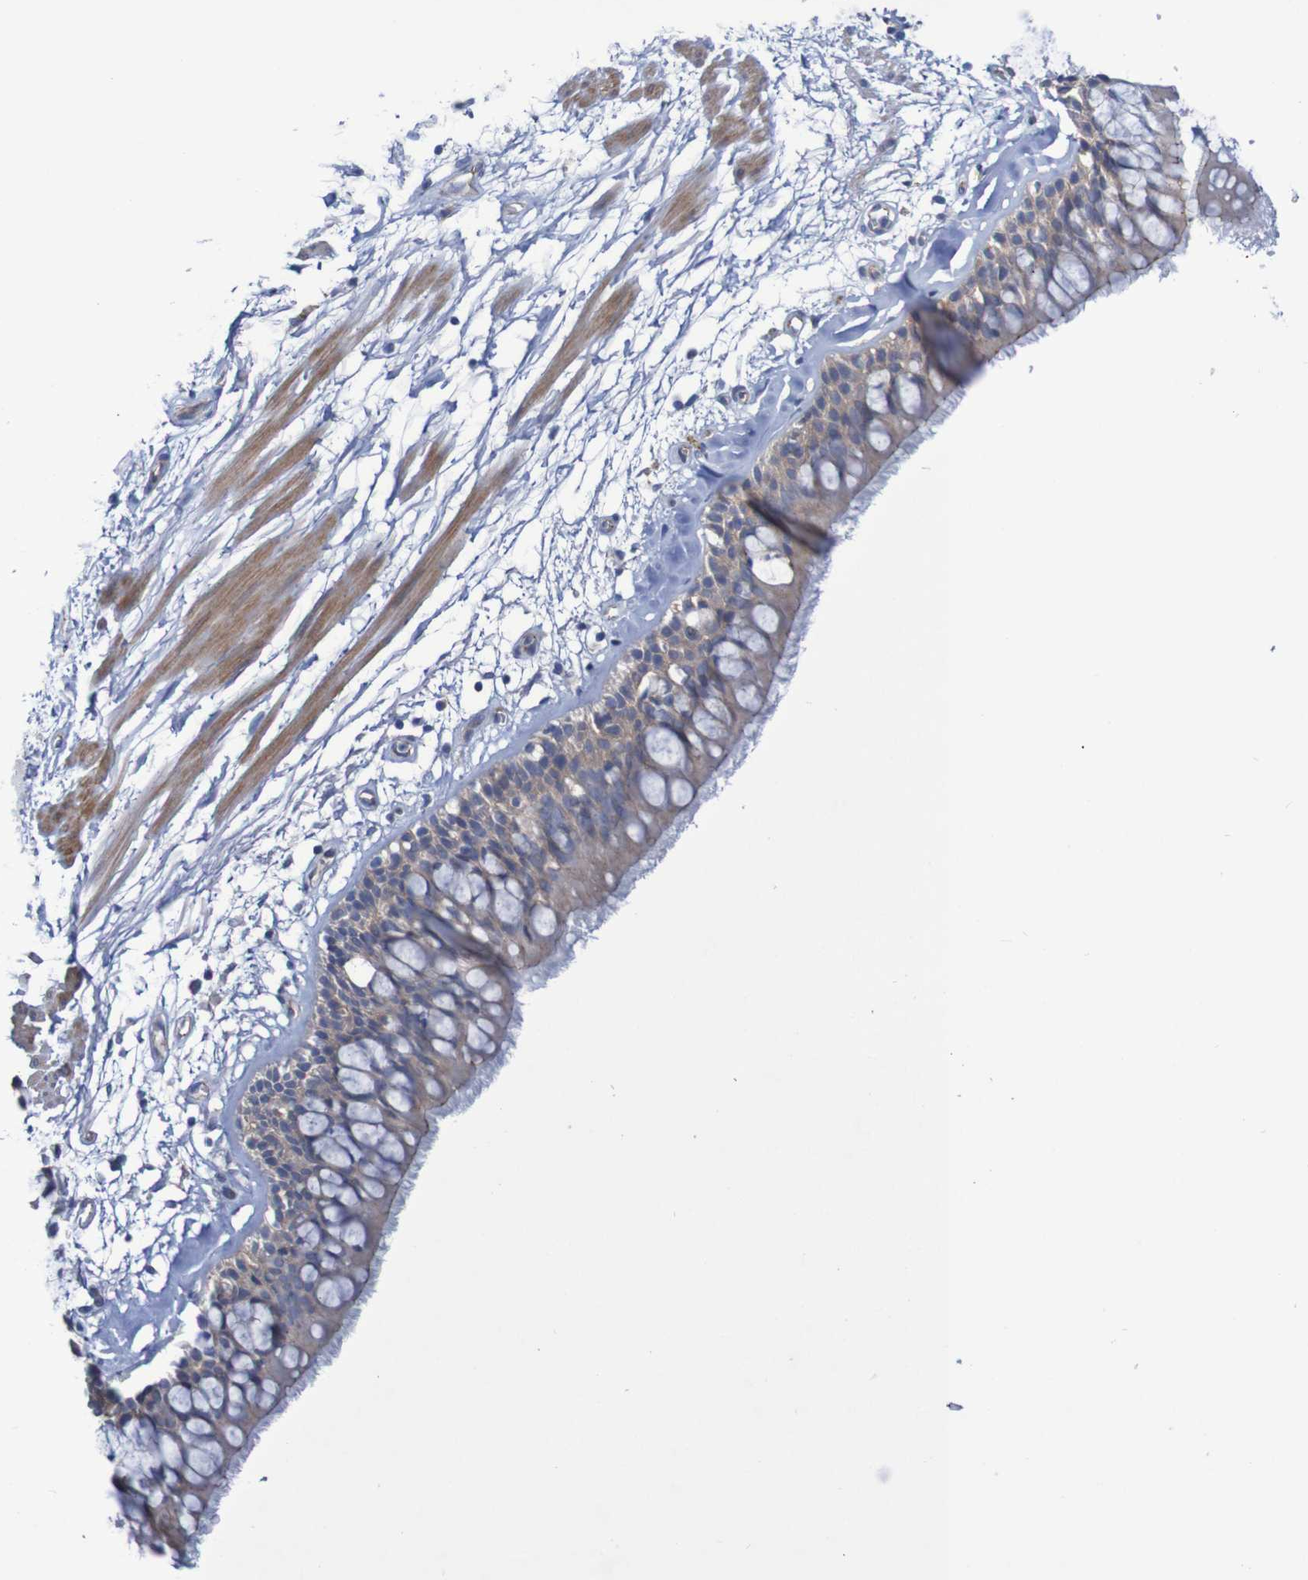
{"staining": {"intensity": "weak", "quantity": "25%-75%", "location": "cytoplasmic/membranous"}, "tissue": "bronchus", "cell_type": "Respiratory epithelial cells", "image_type": "normal", "snomed": [{"axis": "morphology", "description": "Normal tissue, NOS"}, {"axis": "morphology", "description": "Adenocarcinoma, NOS"}, {"axis": "topography", "description": "Bronchus"}, {"axis": "topography", "description": "Lung"}], "caption": "Protein expression analysis of benign bronchus shows weak cytoplasmic/membranous positivity in approximately 25%-75% of respiratory epithelial cells.", "gene": "NECTIN2", "patient": {"sex": "female", "age": 54}}